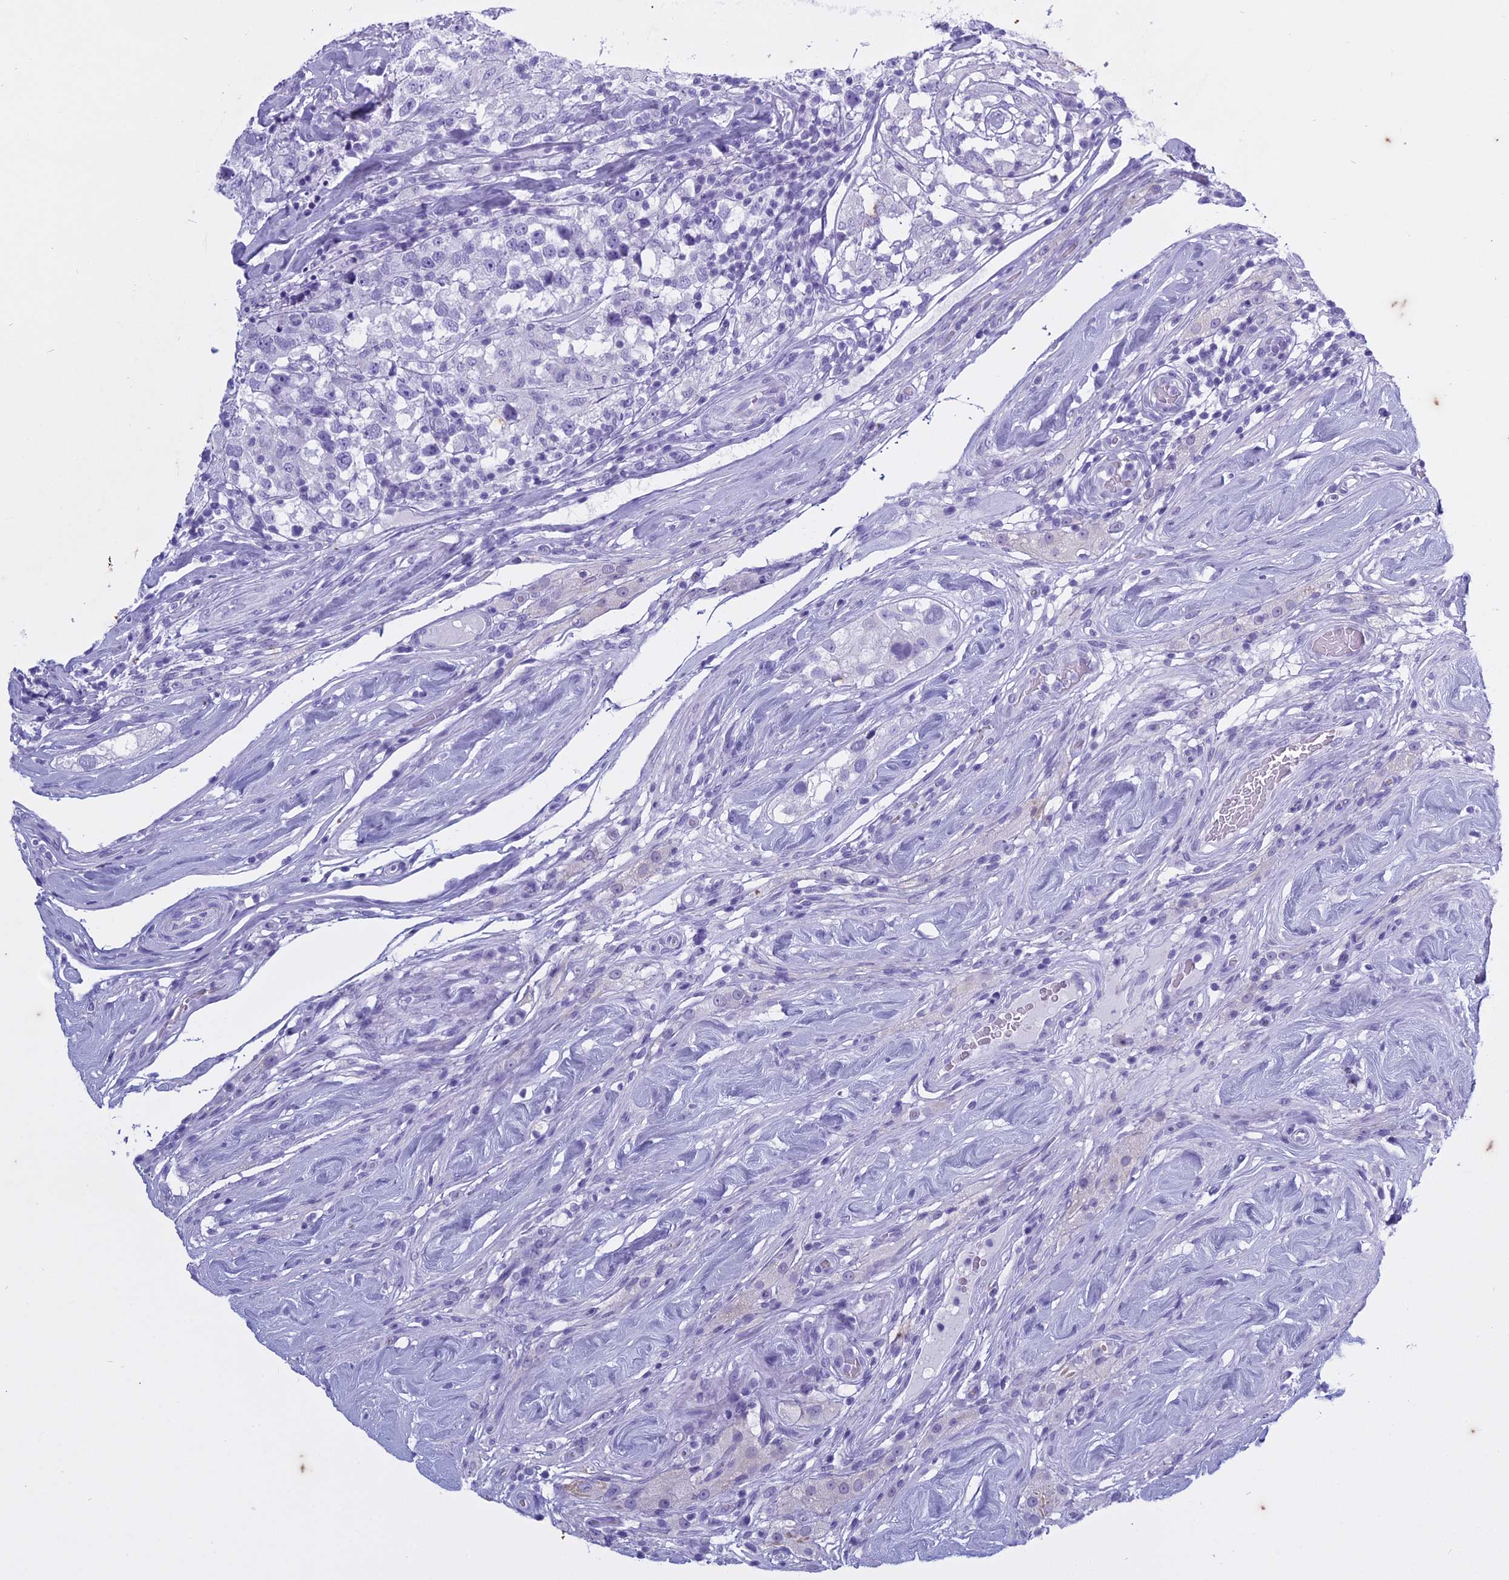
{"staining": {"intensity": "negative", "quantity": "none", "location": "none"}, "tissue": "testis cancer", "cell_type": "Tumor cells", "image_type": "cancer", "snomed": [{"axis": "morphology", "description": "Seminoma, NOS"}, {"axis": "topography", "description": "Testis"}], "caption": "Testis cancer was stained to show a protein in brown. There is no significant staining in tumor cells.", "gene": "HMGB4", "patient": {"sex": "male", "age": 46}}